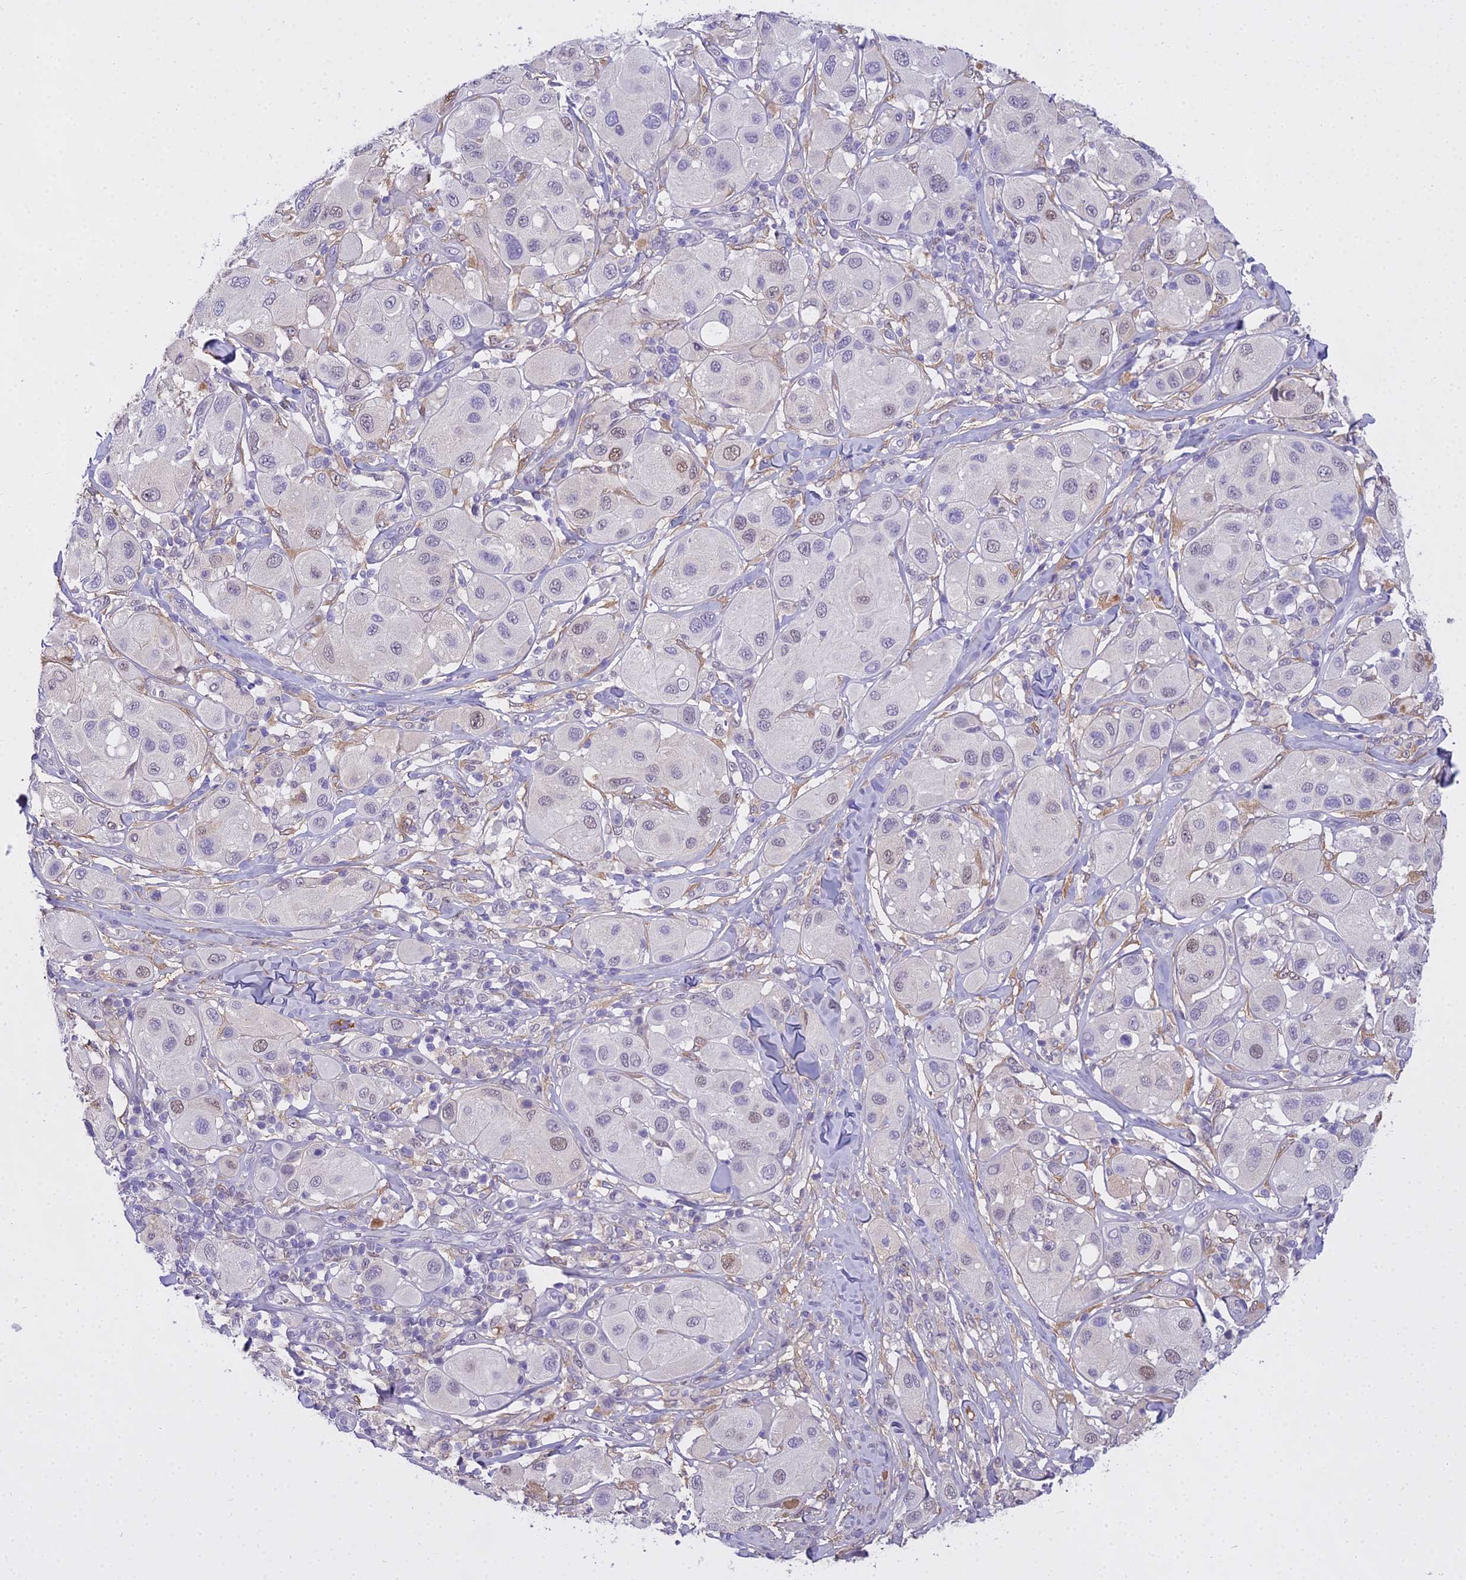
{"staining": {"intensity": "weak", "quantity": "<25%", "location": "nuclear"}, "tissue": "melanoma", "cell_type": "Tumor cells", "image_type": "cancer", "snomed": [{"axis": "morphology", "description": "Malignant melanoma, Metastatic site"}, {"axis": "topography", "description": "Skin"}], "caption": "The immunohistochemistry image has no significant staining in tumor cells of malignant melanoma (metastatic site) tissue.", "gene": "MAT2A", "patient": {"sex": "male", "age": 41}}